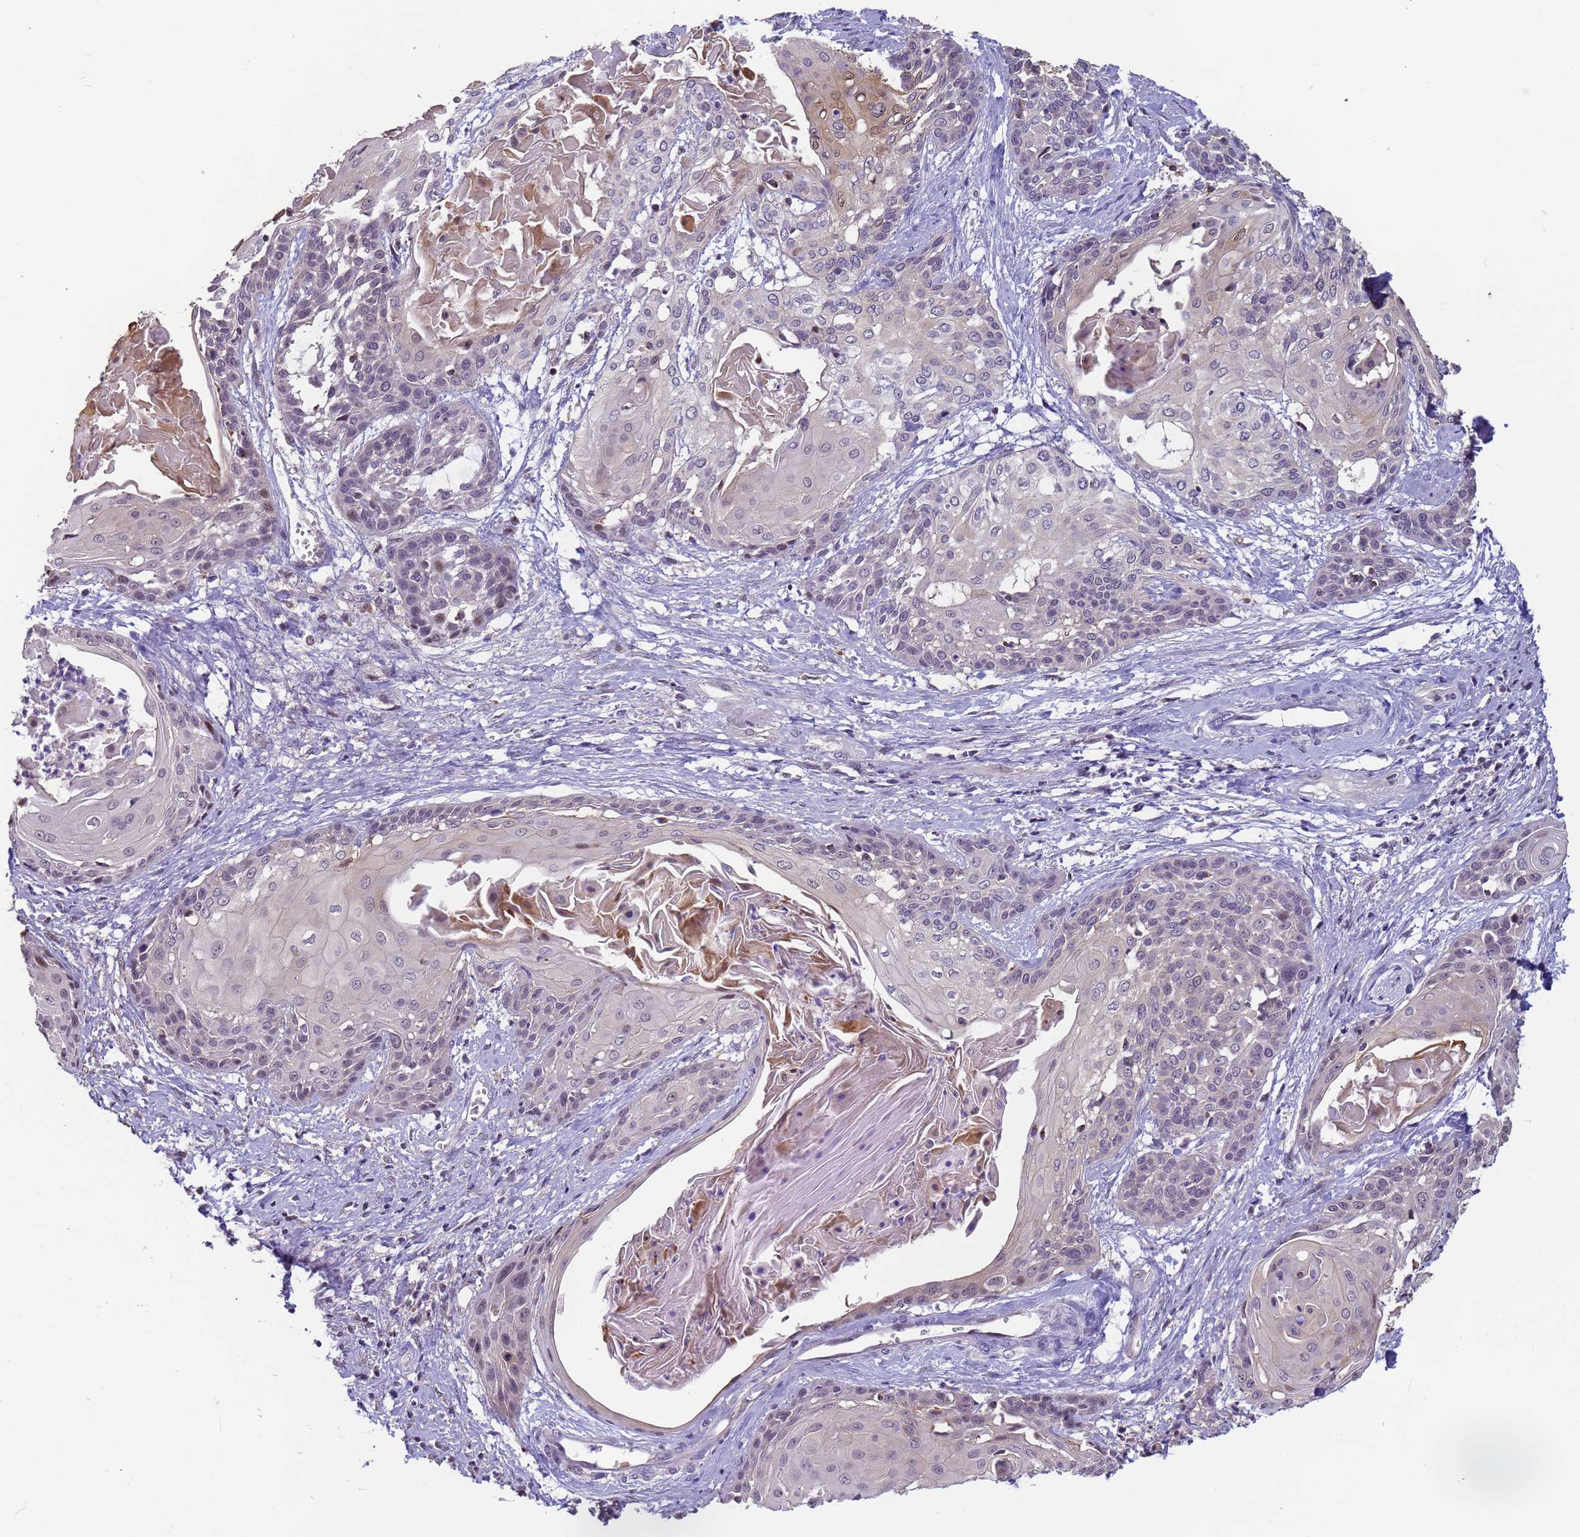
{"staining": {"intensity": "weak", "quantity": "<25%", "location": "cytoplasmic/membranous"}, "tissue": "cervical cancer", "cell_type": "Tumor cells", "image_type": "cancer", "snomed": [{"axis": "morphology", "description": "Squamous cell carcinoma, NOS"}, {"axis": "topography", "description": "Cervix"}], "caption": "A histopathology image of cervical cancer stained for a protein reveals no brown staining in tumor cells.", "gene": "VWA3A", "patient": {"sex": "female", "age": 57}}